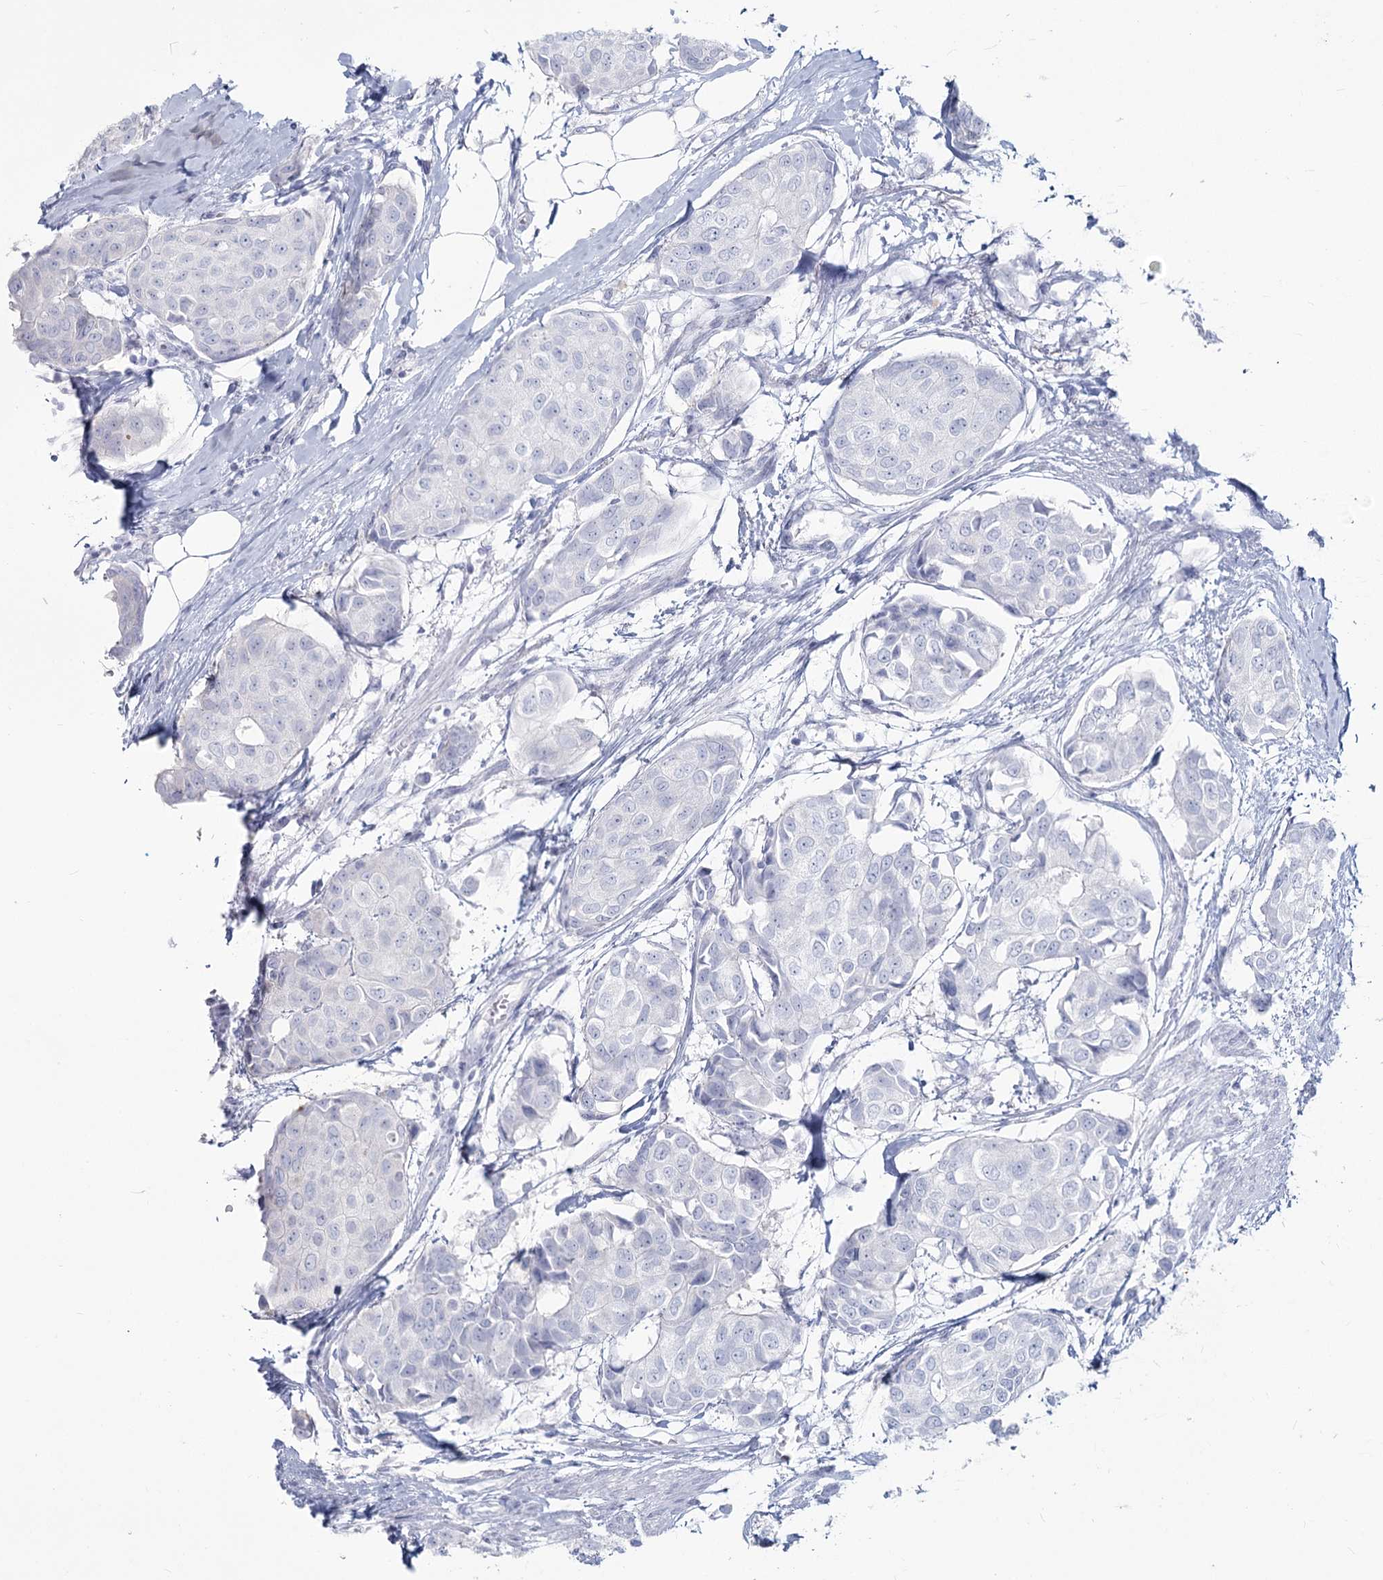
{"staining": {"intensity": "negative", "quantity": "none", "location": "none"}, "tissue": "breast cancer", "cell_type": "Tumor cells", "image_type": "cancer", "snomed": [{"axis": "morphology", "description": "Duct carcinoma"}, {"axis": "topography", "description": "Breast"}], "caption": "There is no significant positivity in tumor cells of breast cancer (infiltrating ductal carcinoma).", "gene": "SLC6A19", "patient": {"sex": "female", "age": 80}}